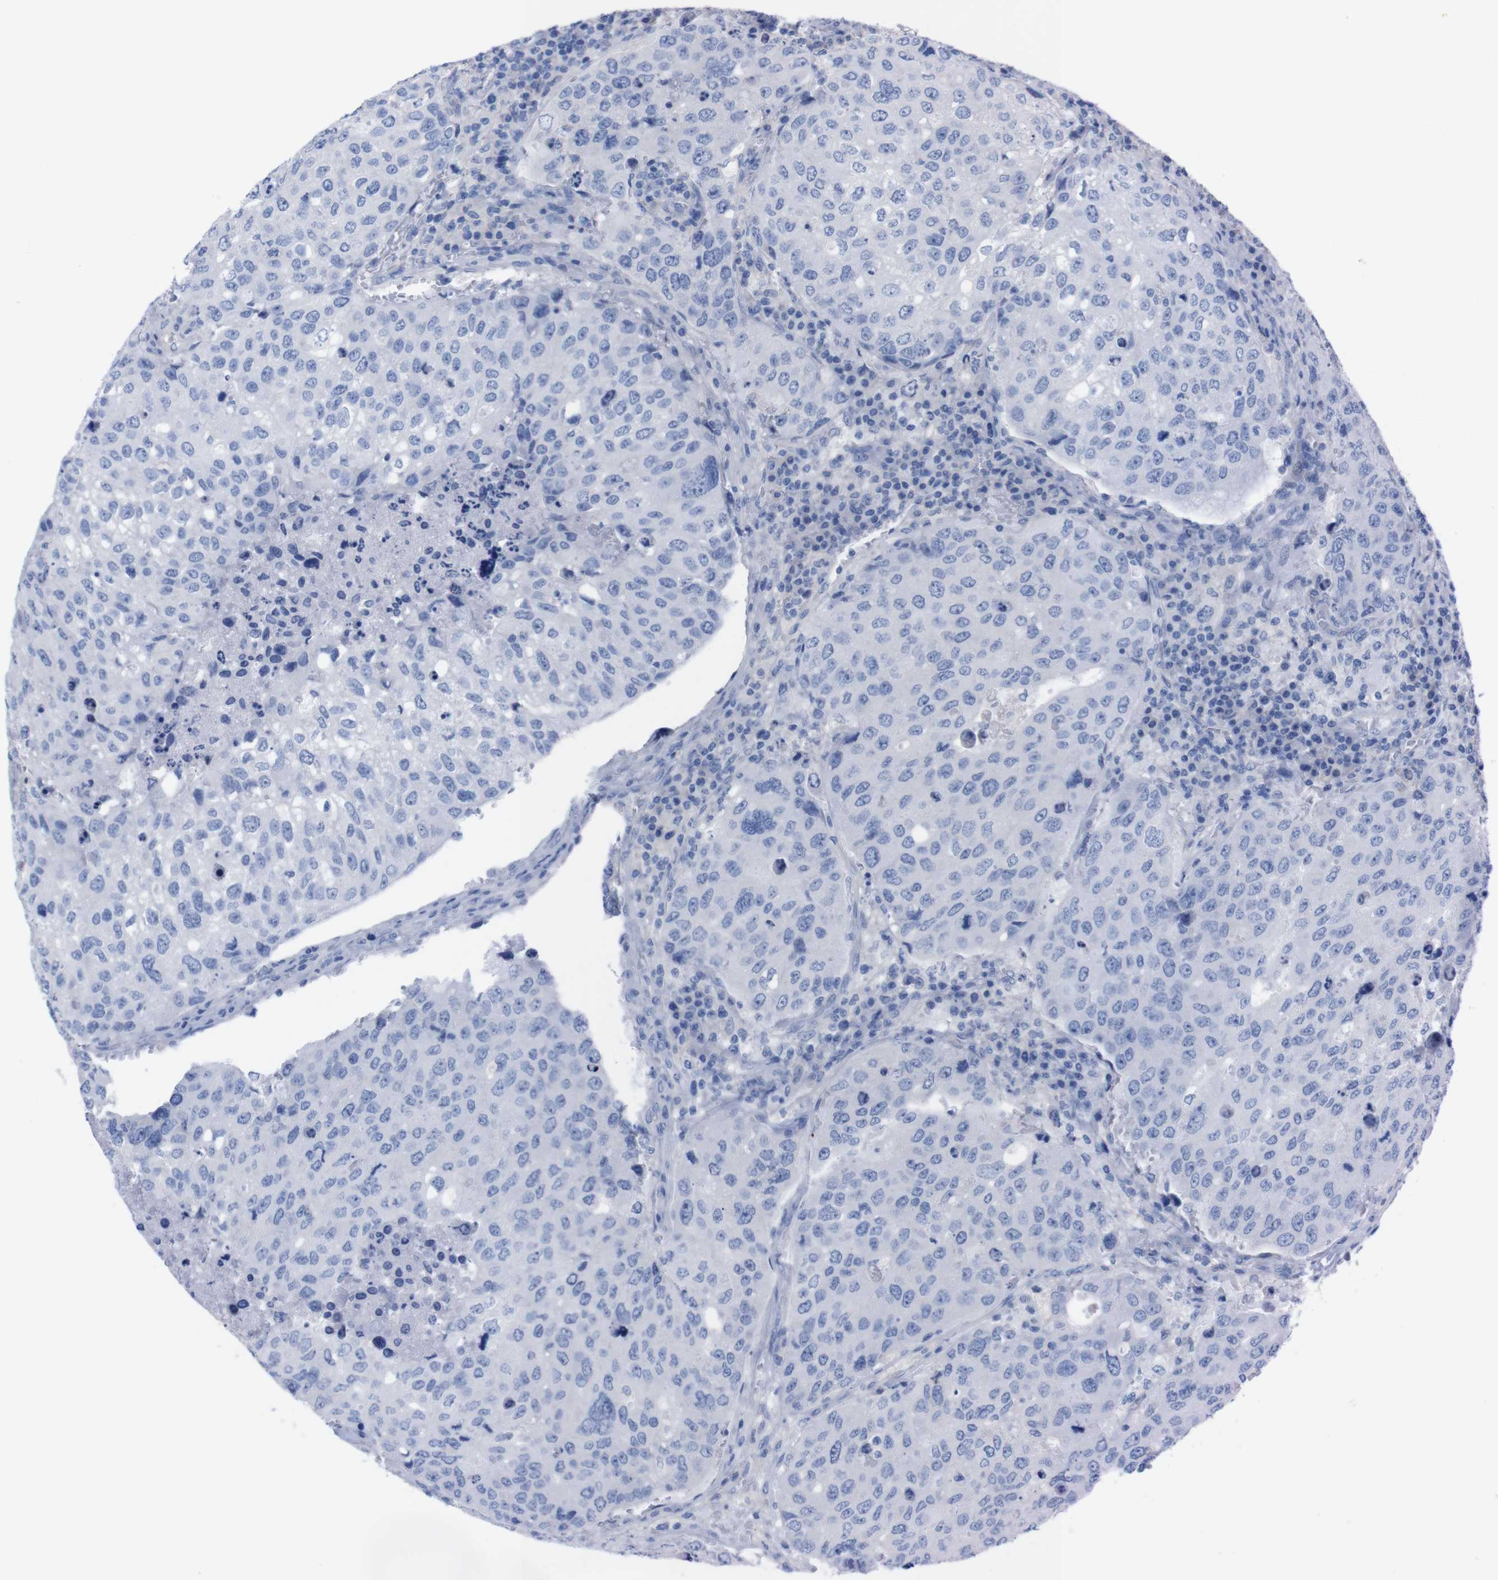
{"staining": {"intensity": "negative", "quantity": "none", "location": "none"}, "tissue": "urothelial cancer", "cell_type": "Tumor cells", "image_type": "cancer", "snomed": [{"axis": "morphology", "description": "Urothelial carcinoma, High grade"}, {"axis": "topography", "description": "Lymph node"}, {"axis": "topography", "description": "Urinary bladder"}], "caption": "Immunohistochemical staining of urothelial carcinoma (high-grade) exhibits no significant positivity in tumor cells. Nuclei are stained in blue.", "gene": "TMEM243", "patient": {"sex": "male", "age": 51}}